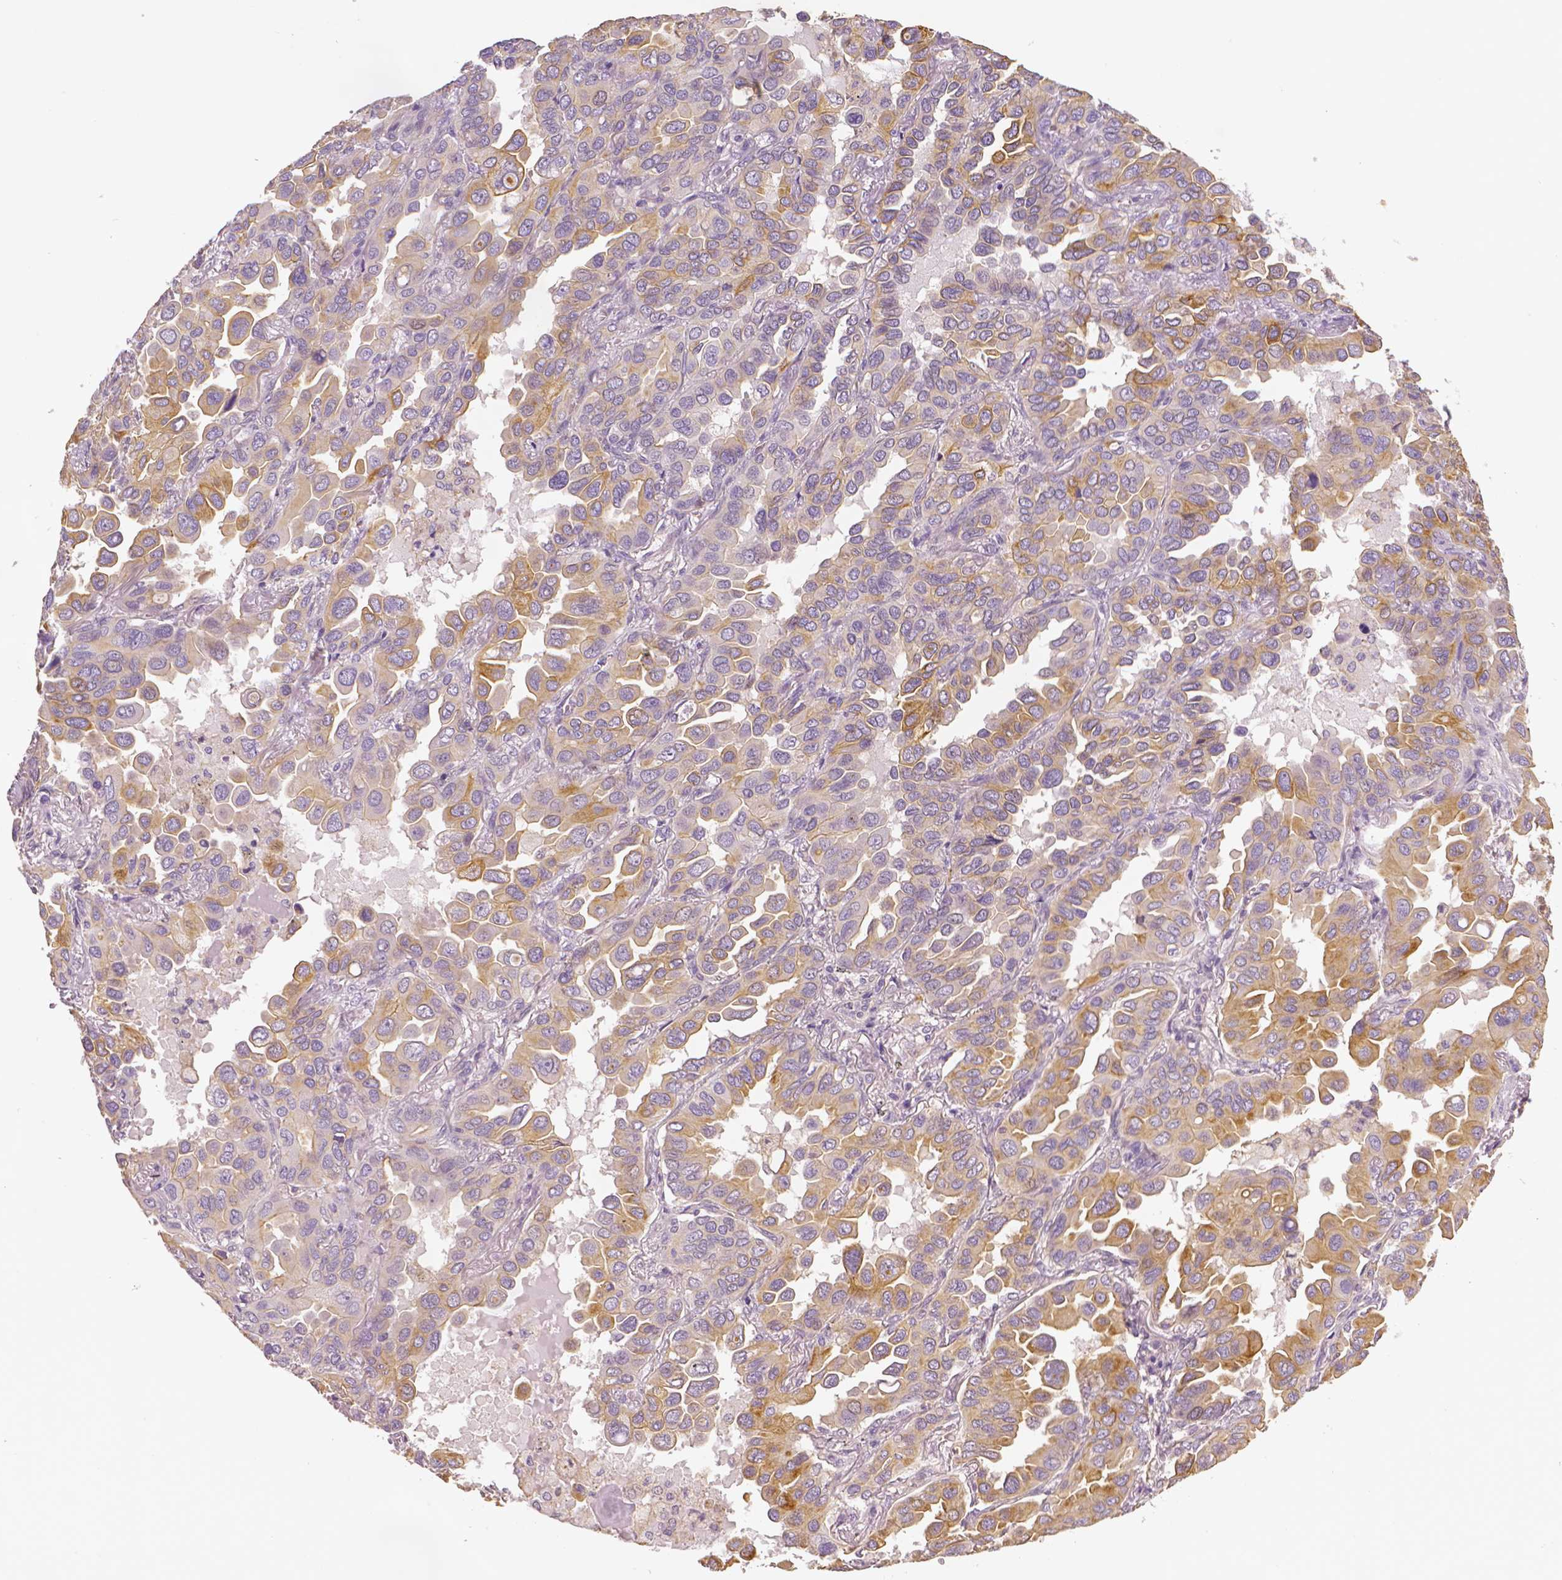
{"staining": {"intensity": "moderate", "quantity": "25%-75%", "location": "cytoplasmic/membranous"}, "tissue": "lung cancer", "cell_type": "Tumor cells", "image_type": "cancer", "snomed": [{"axis": "morphology", "description": "Adenocarcinoma, NOS"}, {"axis": "topography", "description": "Lung"}], "caption": "This photomicrograph displays lung cancer (adenocarcinoma) stained with immunohistochemistry to label a protein in brown. The cytoplasmic/membranous of tumor cells show moderate positivity for the protein. Nuclei are counter-stained blue.", "gene": "MKI67", "patient": {"sex": "male", "age": 64}}